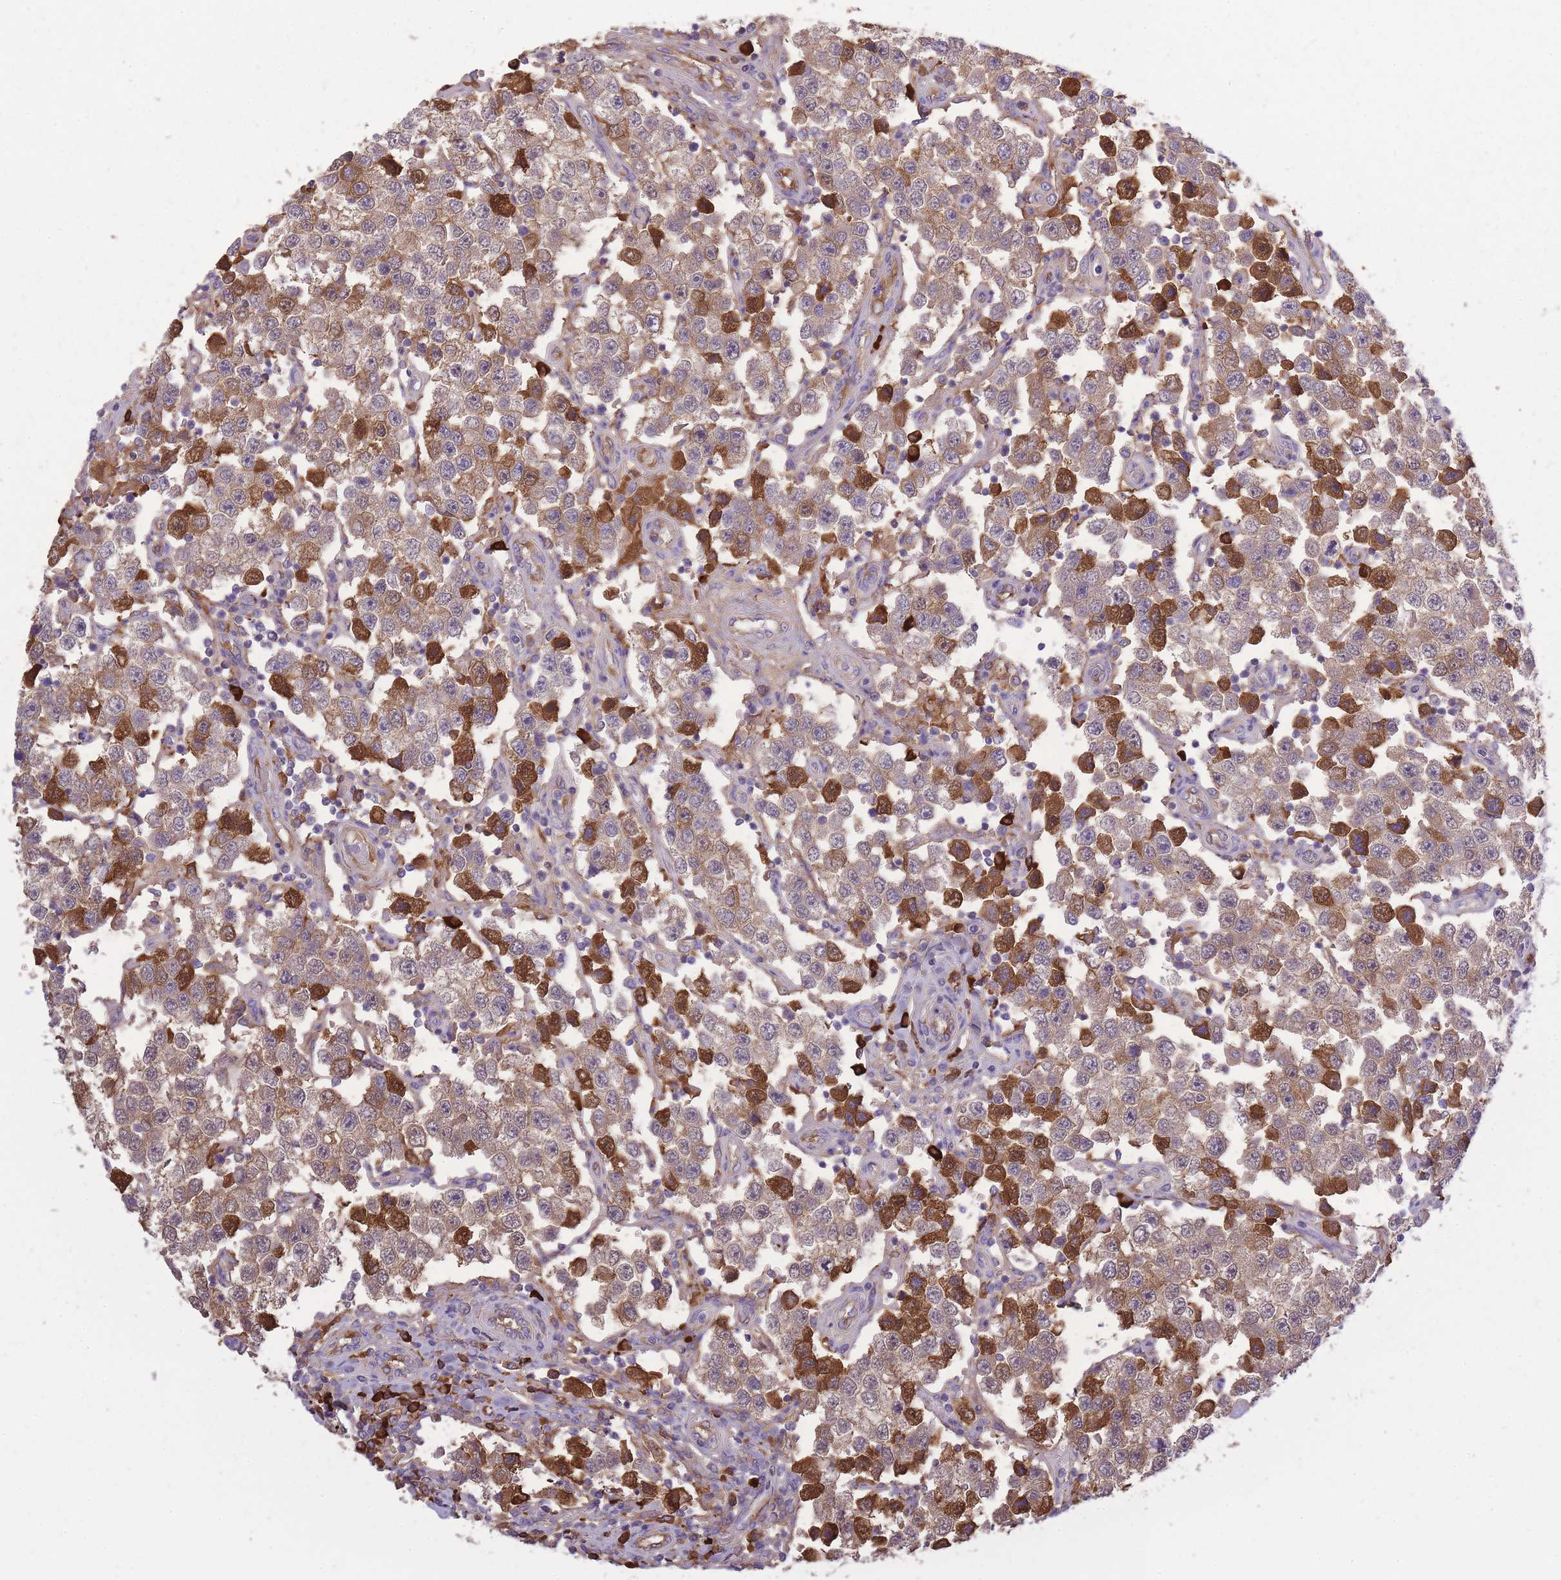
{"staining": {"intensity": "weak", "quantity": "25%-75%", "location": "cytoplasmic/membranous"}, "tissue": "testis cancer", "cell_type": "Tumor cells", "image_type": "cancer", "snomed": [{"axis": "morphology", "description": "Seminoma, NOS"}, {"axis": "topography", "description": "Testis"}], "caption": "Approximately 25%-75% of tumor cells in testis cancer show weak cytoplasmic/membranous protein staining as visualized by brown immunohistochemical staining.", "gene": "IGKV1D-42", "patient": {"sex": "male", "age": 37}}